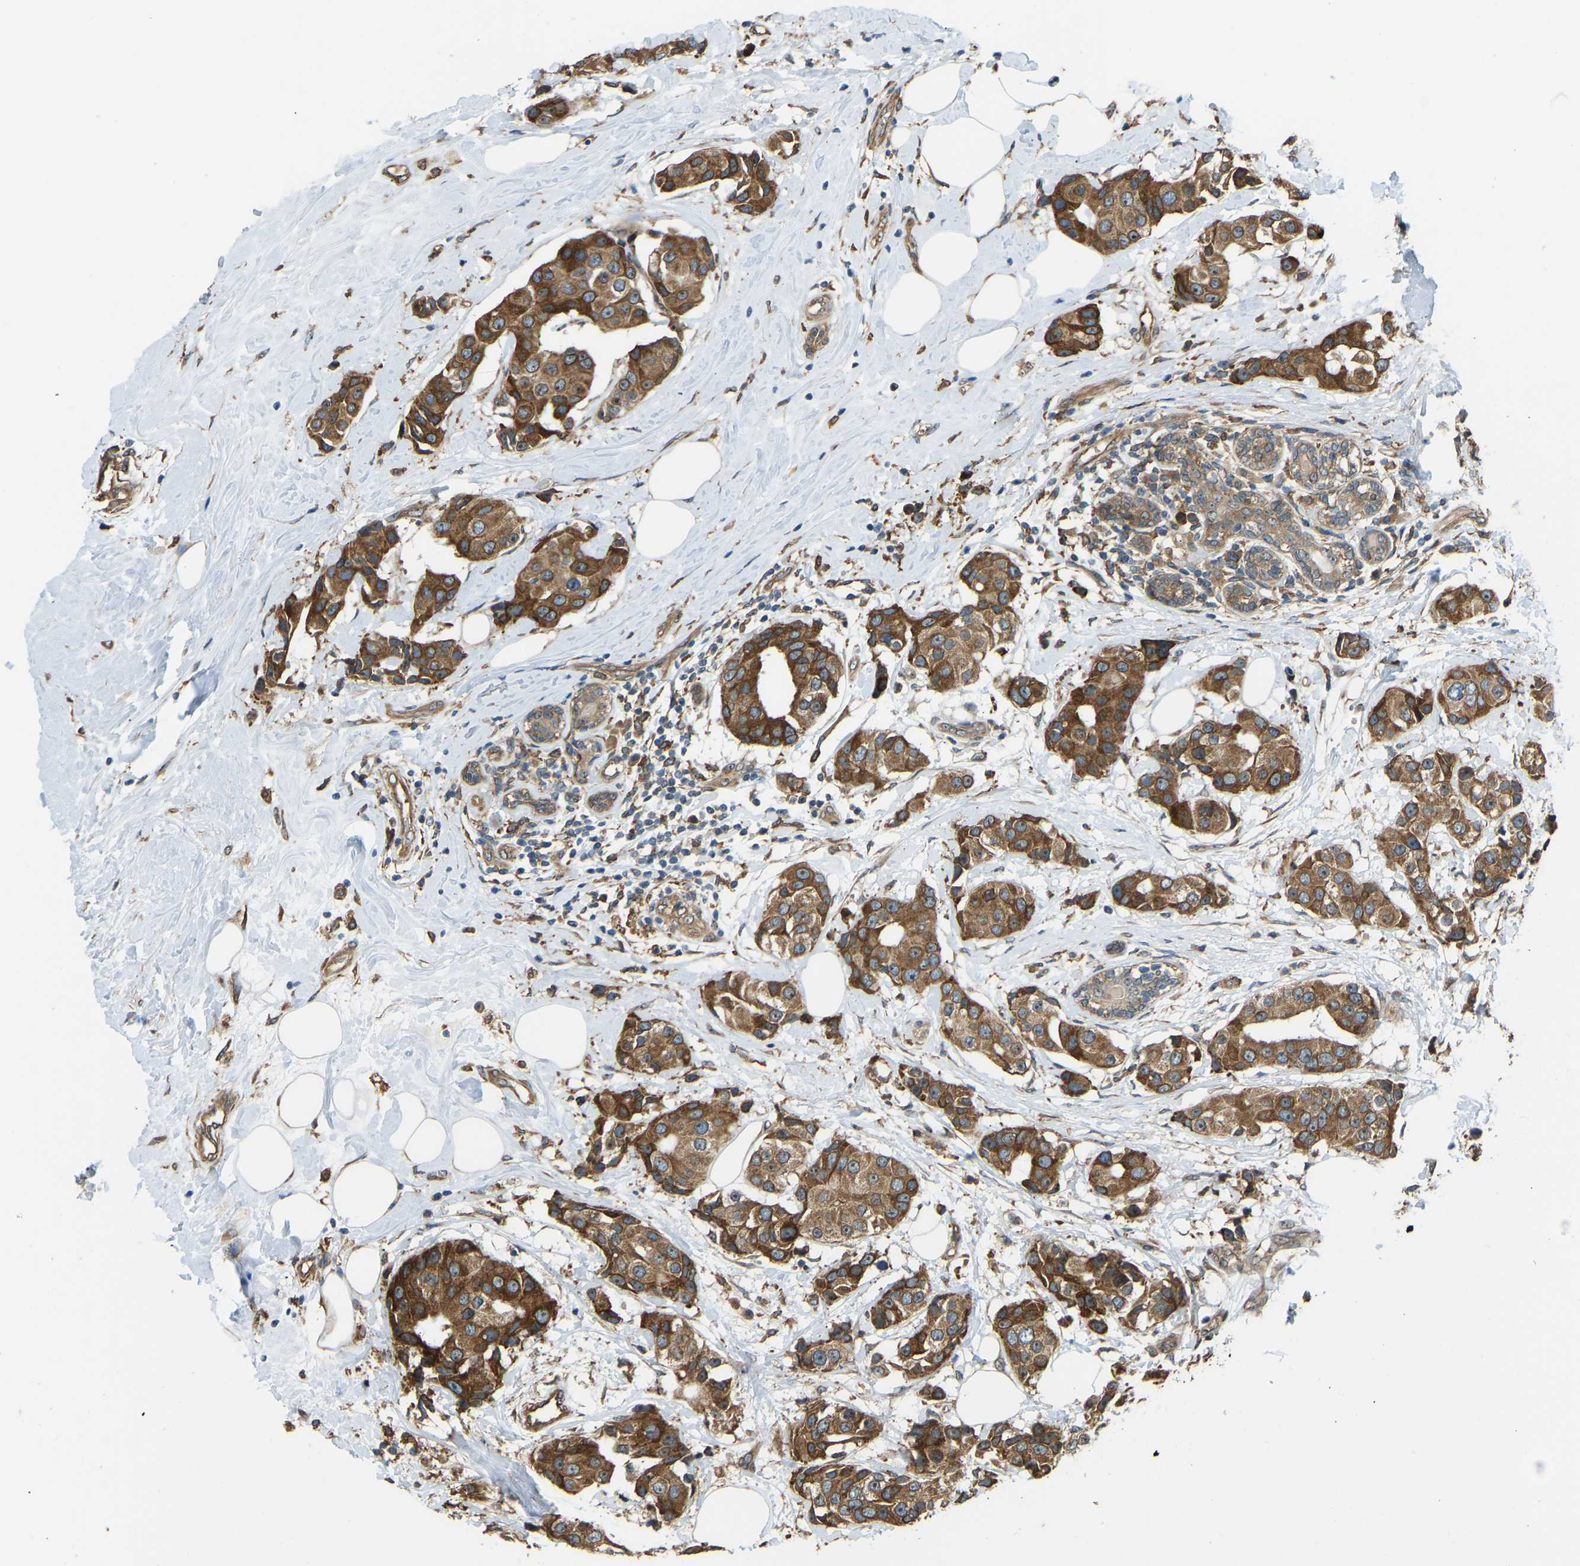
{"staining": {"intensity": "strong", "quantity": ">75%", "location": "cytoplasmic/membranous"}, "tissue": "breast cancer", "cell_type": "Tumor cells", "image_type": "cancer", "snomed": [{"axis": "morphology", "description": "Normal tissue, NOS"}, {"axis": "morphology", "description": "Duct carcinoma"}, {"axis": "topography", "description": "Breast"}], "caption": "Infiltrating ductal carcinoma (breast) stained with DAB (3,3'-diaminobenzidine) immunohistochemistry (IHC) shows high levels of strong cytoplasmic/membranous expression in approximately >75% of tumor cells.", "gene": "OS9", "patient": {"sex": "female", "age": 39}}